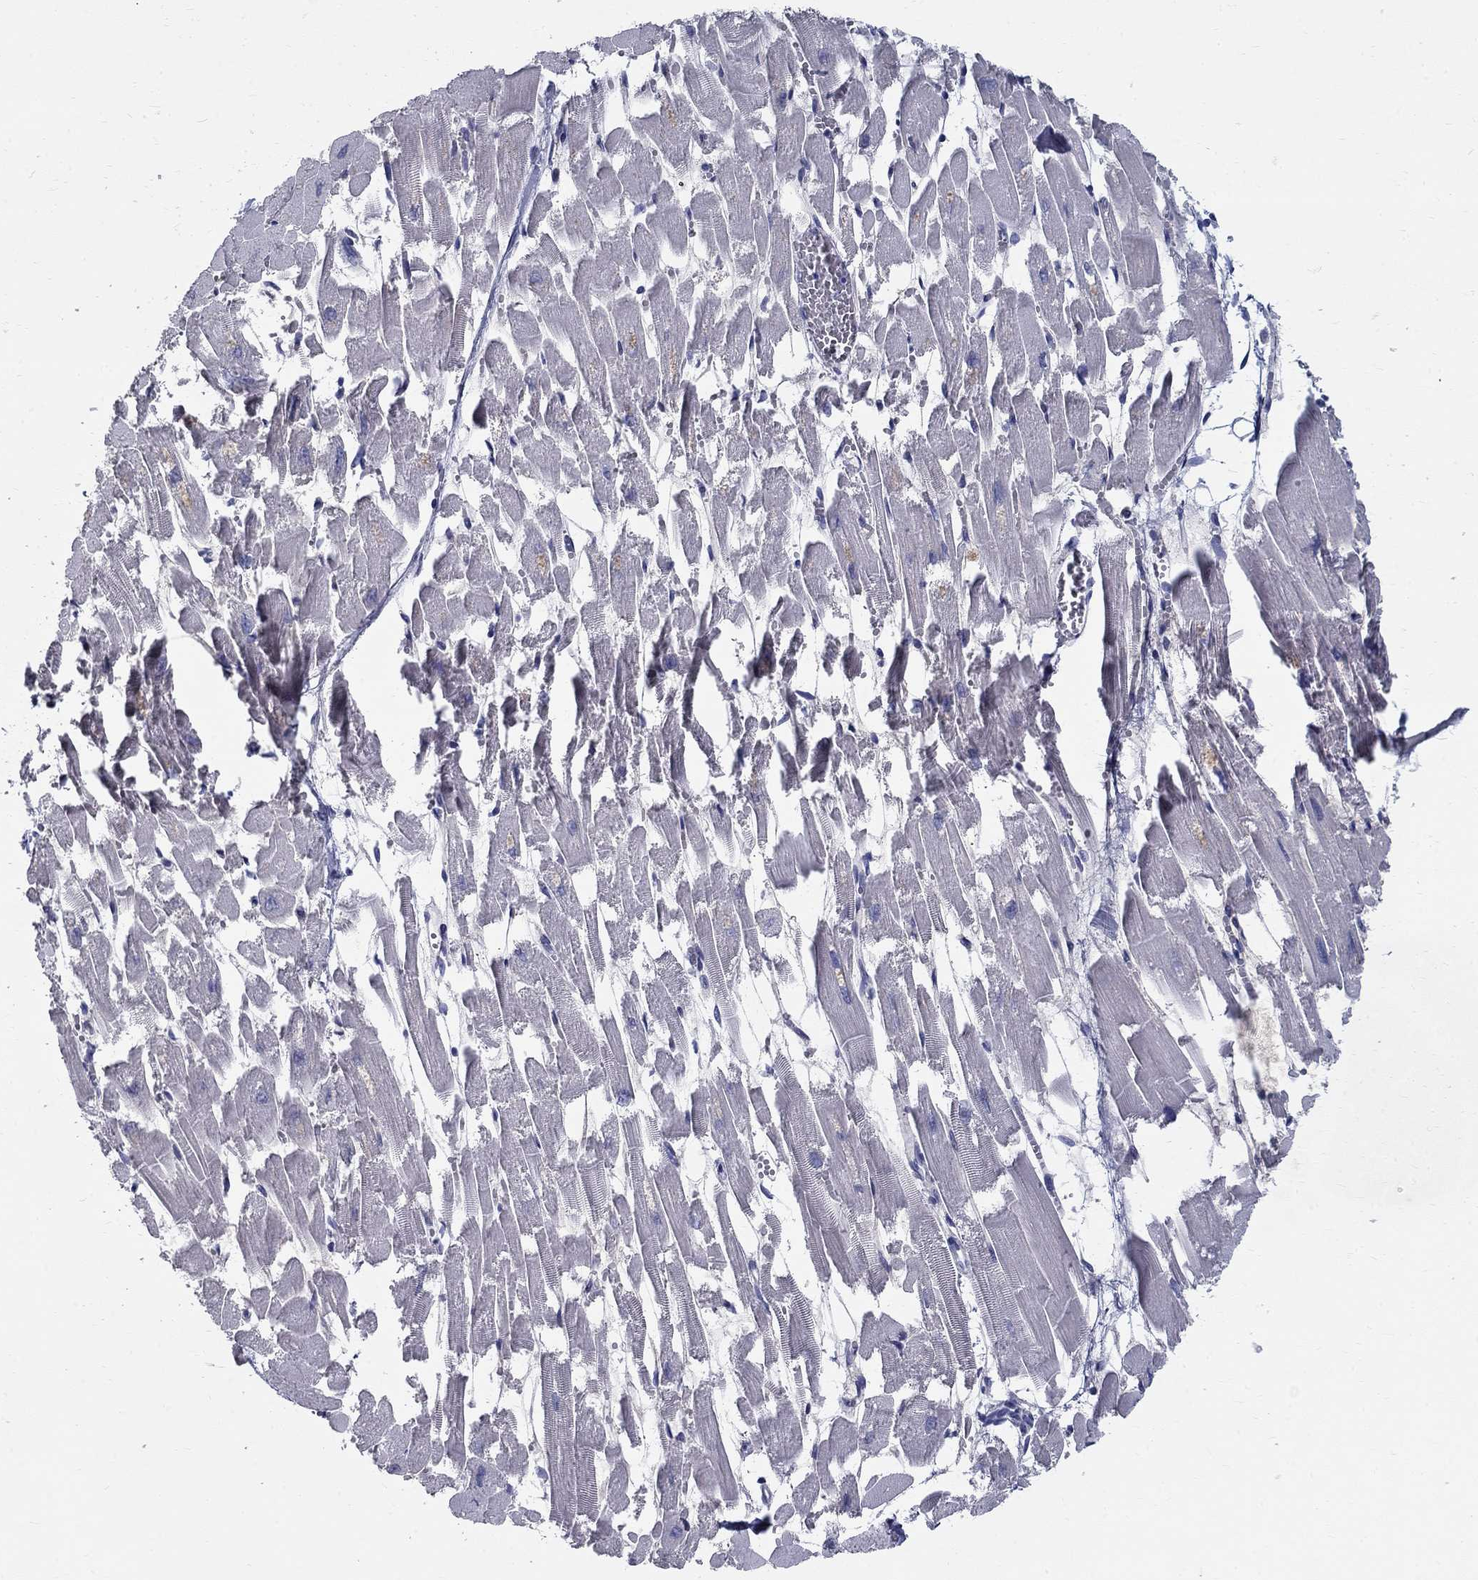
{"staining": {"intensity": "negative", "quantity": "none", "location": "none"}, "tissue": "heart muscle", "cell_type": "Cardiomyocytes", "image_type": "normal", "snomed": [{"axis": "morphology", "description": "Normal tissue, NOS"}, {"axis": "topography", "description": "Heart"}], "caption": "Human heart muscle stained for a protein using immunohistochemistry (IHC) exhibits no positivity in cardiomyocytes.", "gene": "TGM4", "patient": {"sex": "female", "age": 52}}